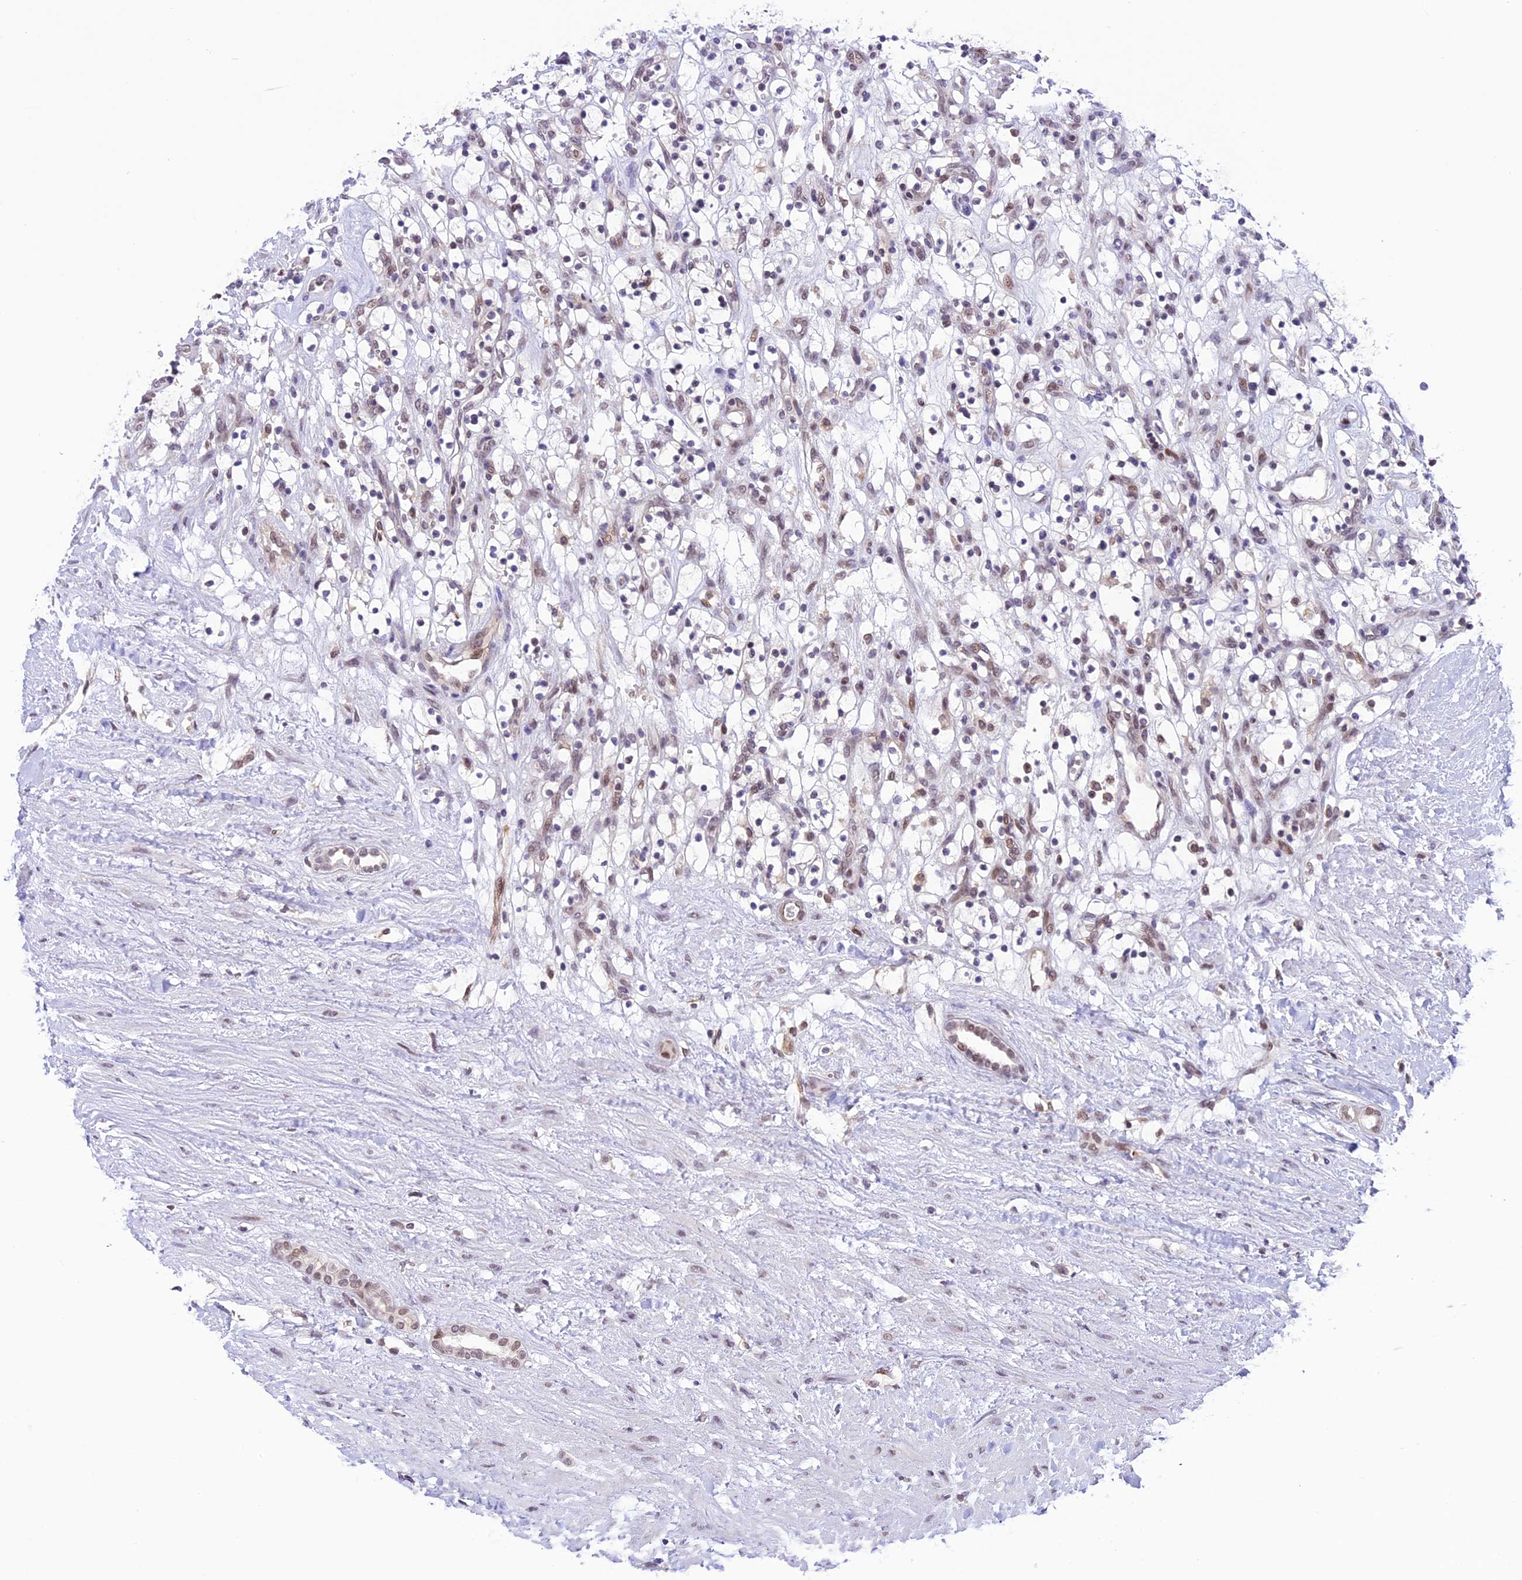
{"staining": {"intensity": "negative", "quantity": "none", "location": "none"}, "tissue": "renal cancer", "cell_type": "Tumor cells", "image_type": "cancer", "snomed": [{"axis": "morphology", "description": "Adenocarcinoma, NOS"}, {"axis": "topography", "description": "Kidney"}], "caption": "IHC micrograph of neoplastic tissue: renal adenocarcinoma stained with DAB (3,3'-diaminobenzidine) exhibits no significant protein expression in tumor cells.", "gene": "SHKBP1", "patient": {"sex": "female", "age": 57}}